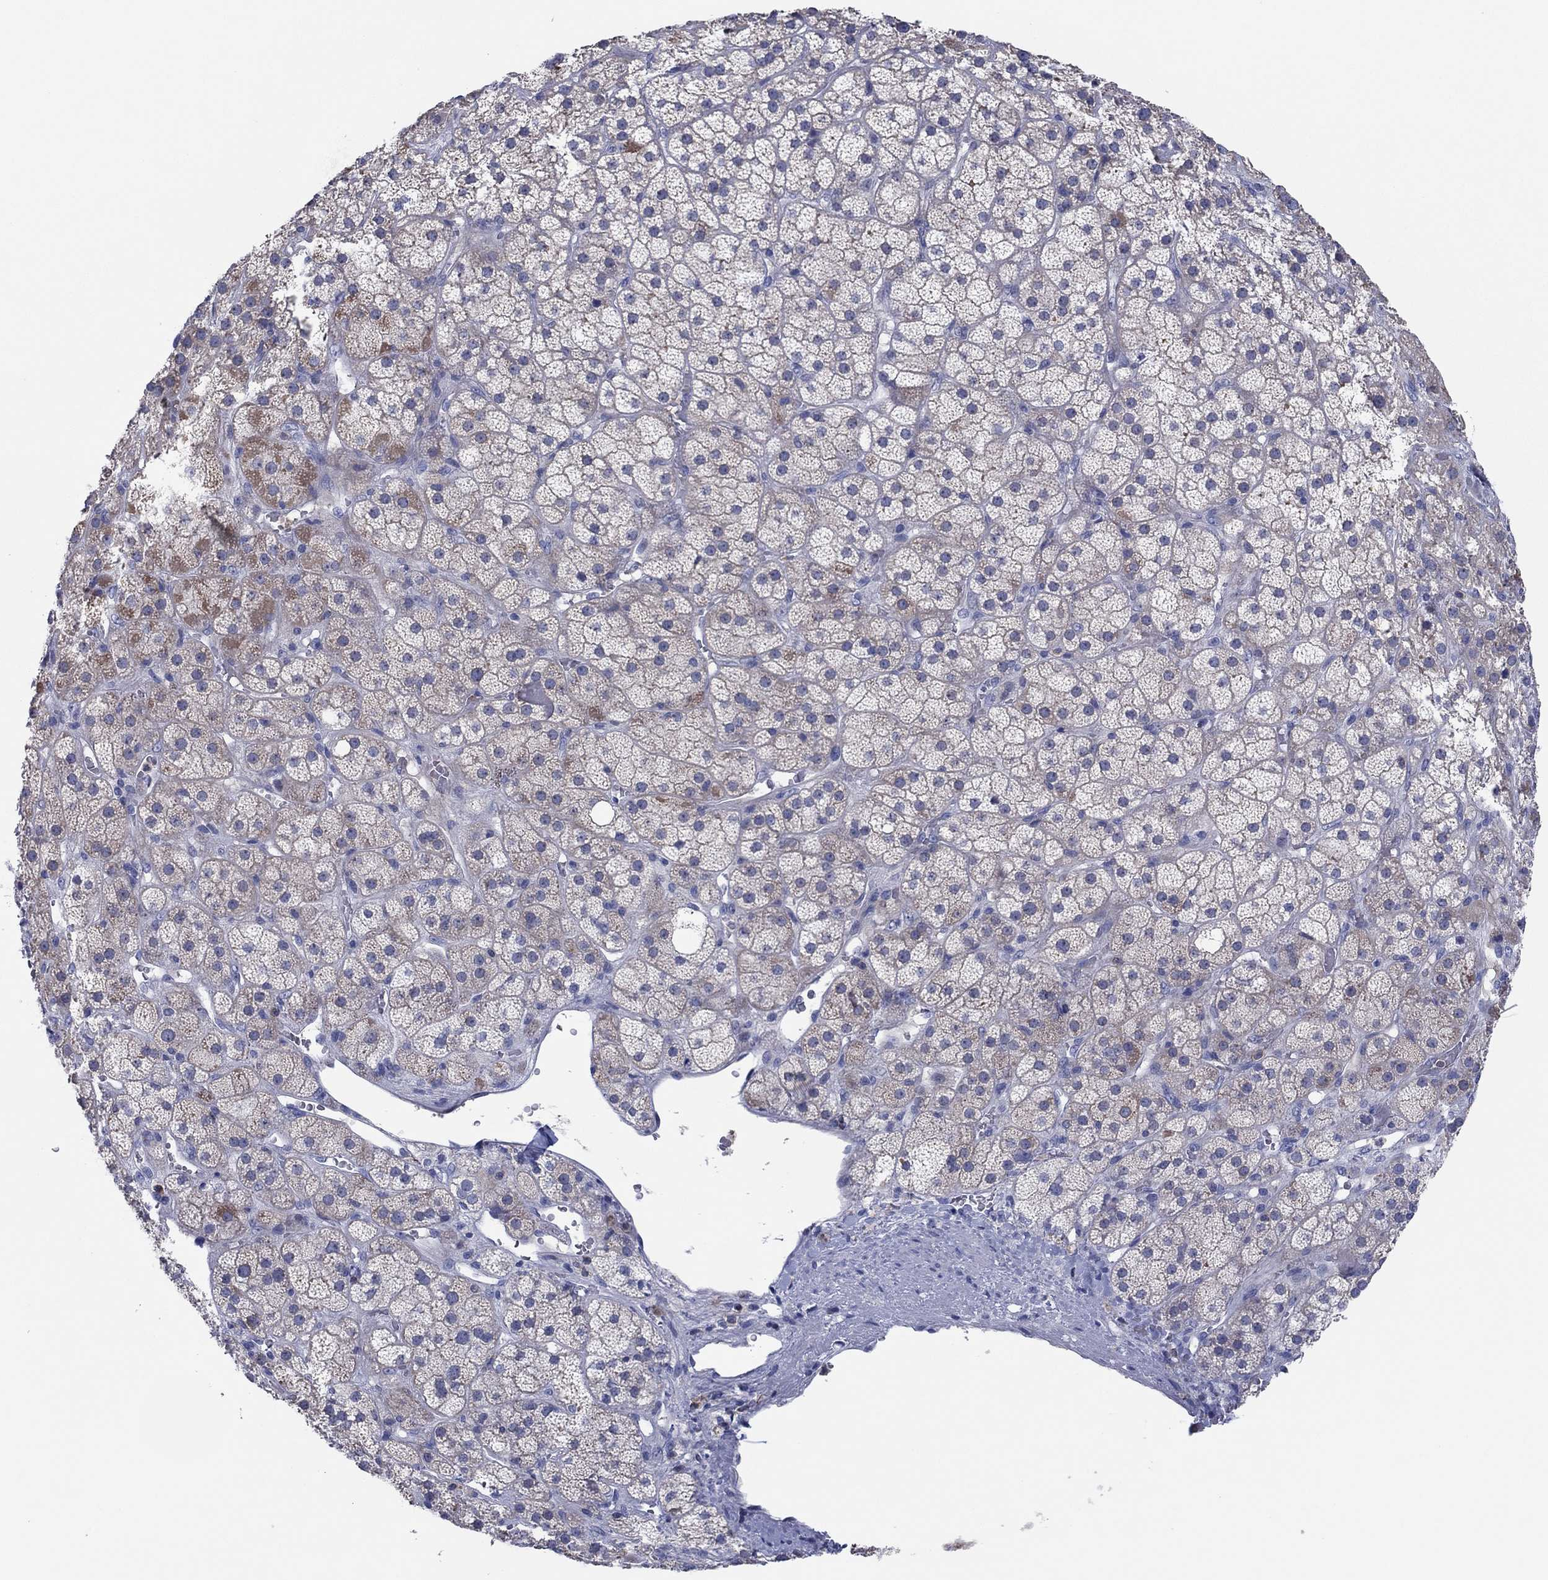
{"staining": {"intensity": "weak", "quantity": "25%-75%", "location": "cytoplasmic/membranous"}, "tissue": "adrenal gland", "cell_type": "Glandular cells", "image_type": "normal", "snomed": [{"axis": "morphology", "description": "Normal tissue, NOS"}, {"axis": "topography", "description": "Adrenal gland"}], "caption": "Protein expression analysis of benign human adrenal gland reveals weak cytoplasmic/membranous expression in about 25%-75% of glandular cells. The protein of interest is shown in brown color, while the nuclei are stained blue.", "gene": "PVR", "patient": {"sex": "male", "age": 57}}